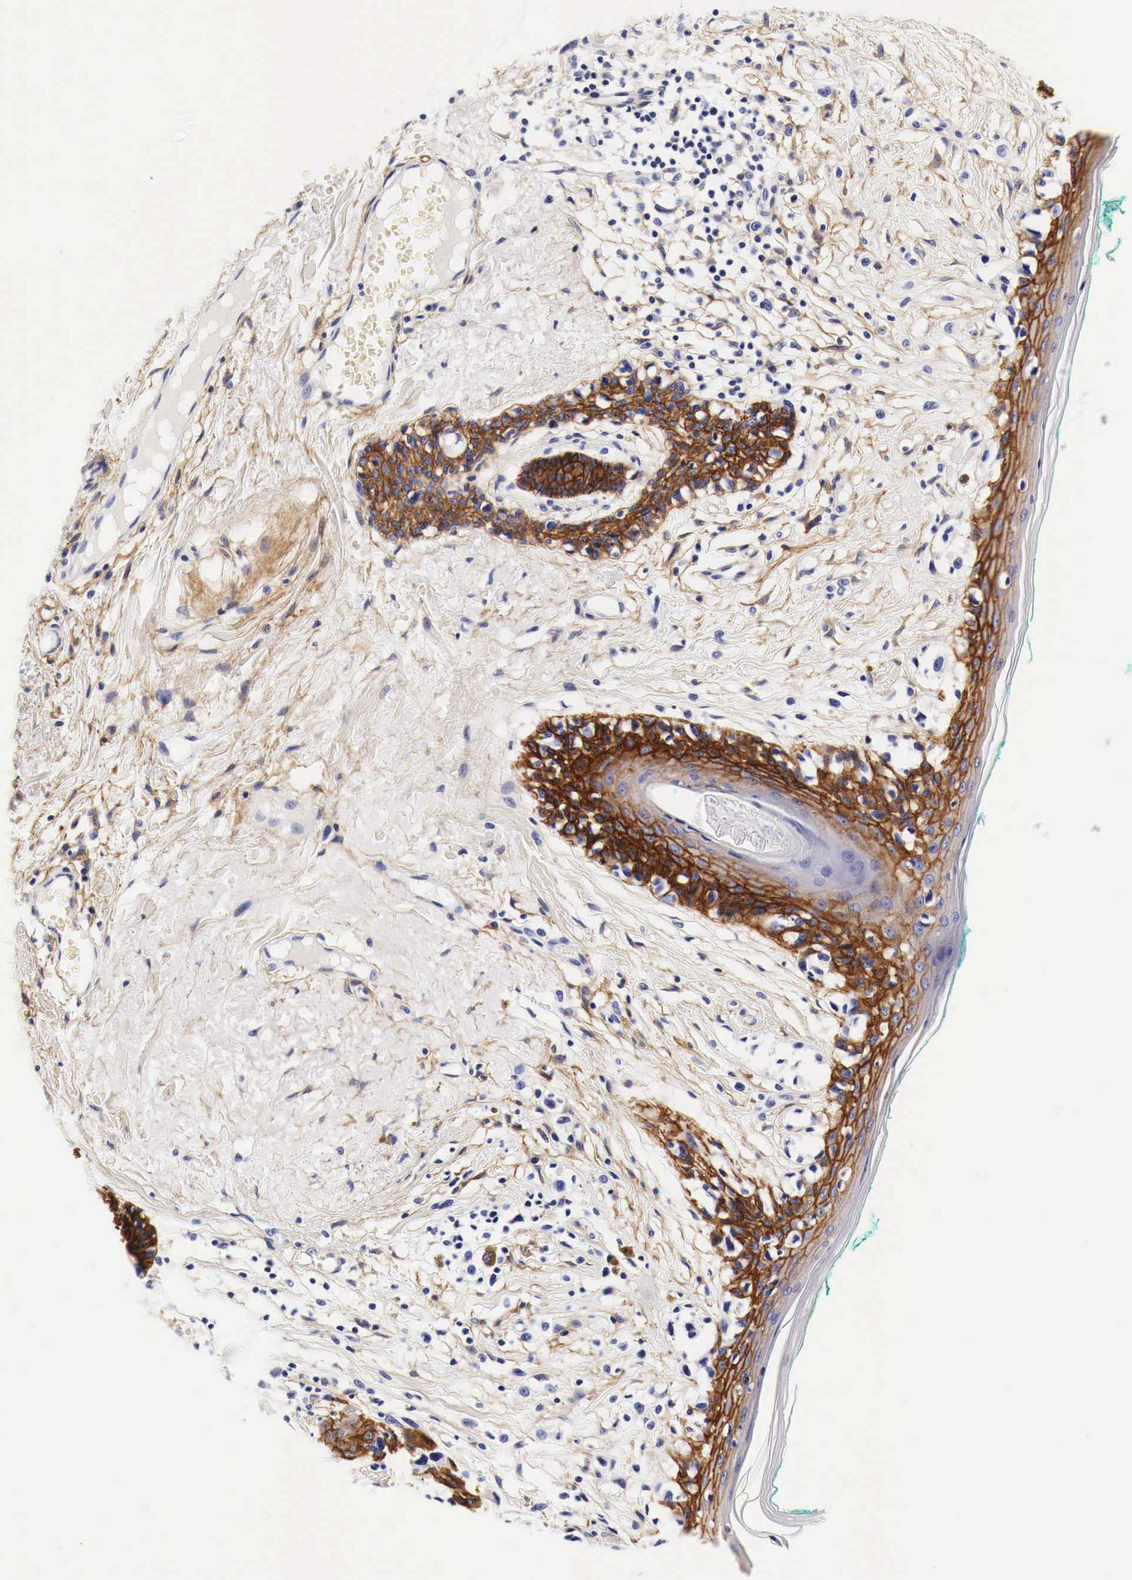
{"staining": {"intensity": "negative", "quantity": "none", "location": "none"}, "tissue": "melanoma", "cell_type": "Tumor cells", "image_type": "cancer", "snomed": [{"axis": "morphology", "description": "Malignant melanoma, NOS"}, {"axis": "topography", "description": "Skin"}], "caption": "The immunohistochemistry (IHC) image has no significant staining in tumor cells of malignant melanoma tissue.", "gene": "EGFR", "patient": {"sex": "male", "age": 80}}